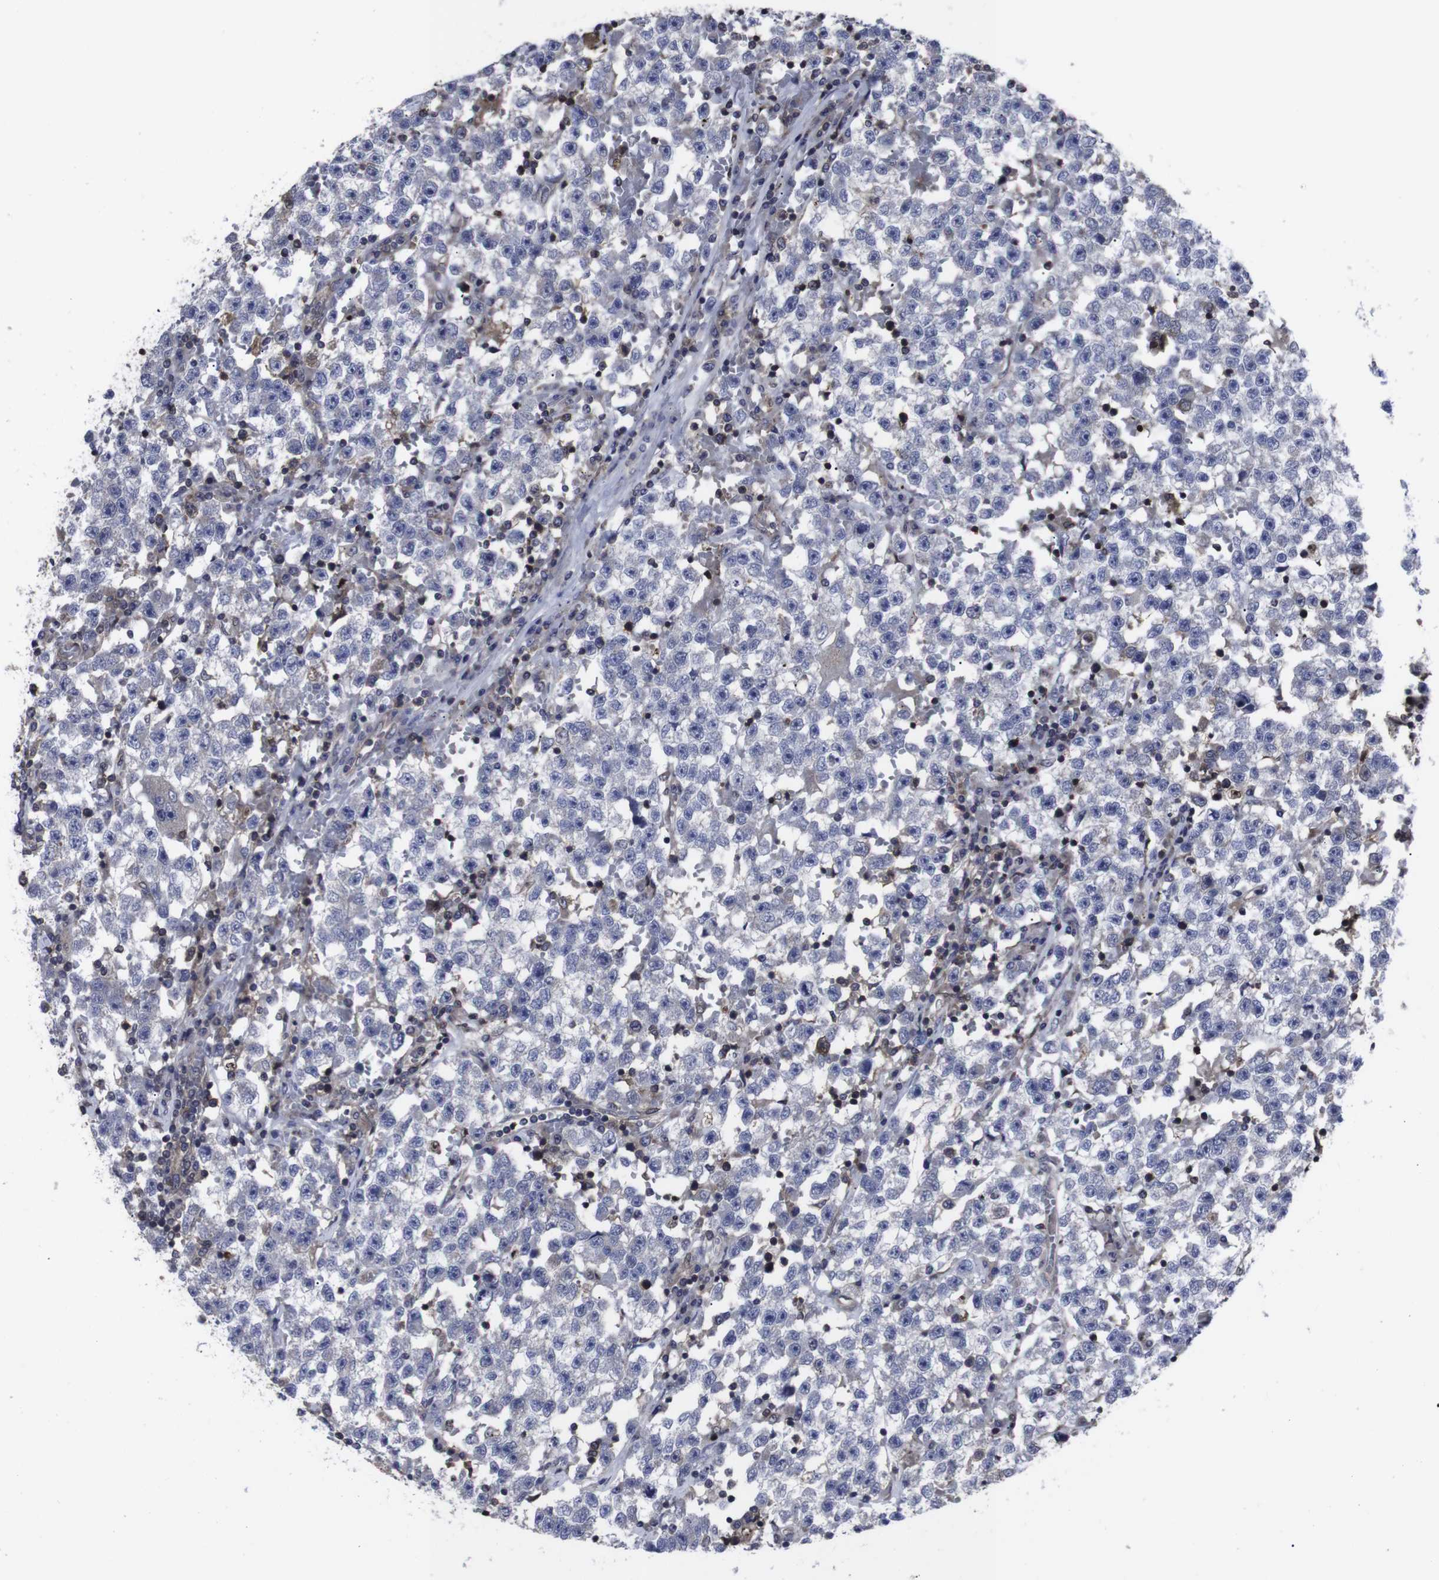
{"staining": {"intensity": "negative", "quantity": "none", "location": "none"}, "tissue": "testis cancer", "cell_type": "Tumor cells", "image_type": "cancer", "snomed": [{"axis": "morphology", "description": "Seminoma, NOS"}, {"axis": "topography", "description": "Testis"}], "caption": "DAB (3,3'-diaminobenzidine) immunohistochemical staining of testis seminoma reveals no significant expression in tumor cells.", "gene": "HPRT1", "patient": {"sex": "male", "age": 22}}